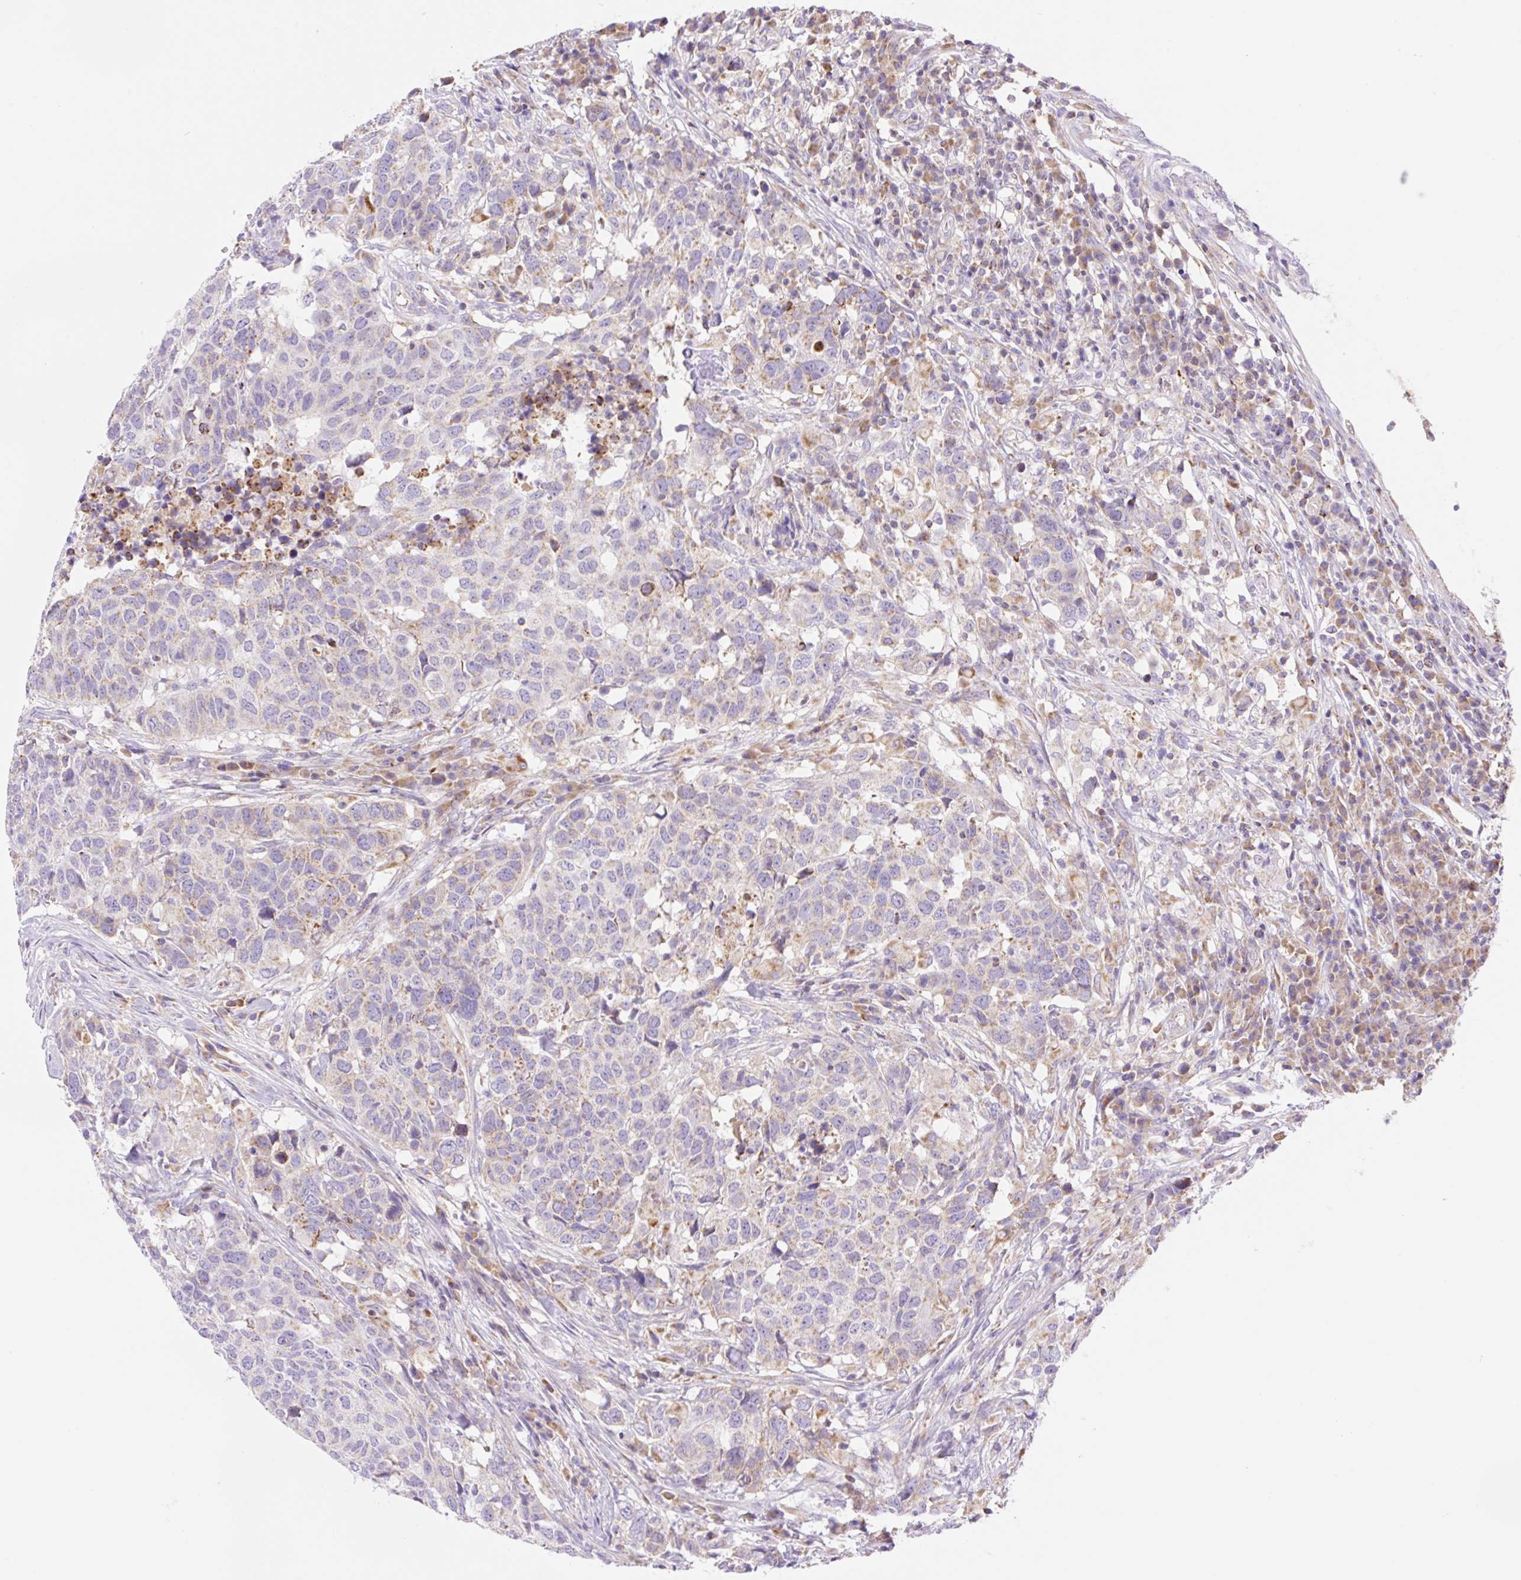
{"staining": {"intensity": "moderate", "quantity": "<25%", "location": "cytoplasmic/membranous"}, "tissue": "head and neck cancer", "cell_type": "Tumor cells", "image_type": "cancer", "snomed": [{"axis": "morphology", "description": "Normal tissue, NOS"}, {"axis": "morphology", "description": "Squamous cell carcinoma, NOS"}, {"axis": "topography", "description": "Skeletal muscle"}, {"axis": "topography", "description": "Vascular tissue"}, {"axis": "topography", "description": "Peripheral nerve tissue"}, {"axis": "topography", "description": "Head-Neck"}], "caption": "Tumor cells demonstrate low levels of moderate cytoplasmic/membranous expression in about <25% of cells in human head and neck cancer (squamous cell carcinoma).", "gene": "ETNK2", "patient": {"sex": "male", "age": 66}}